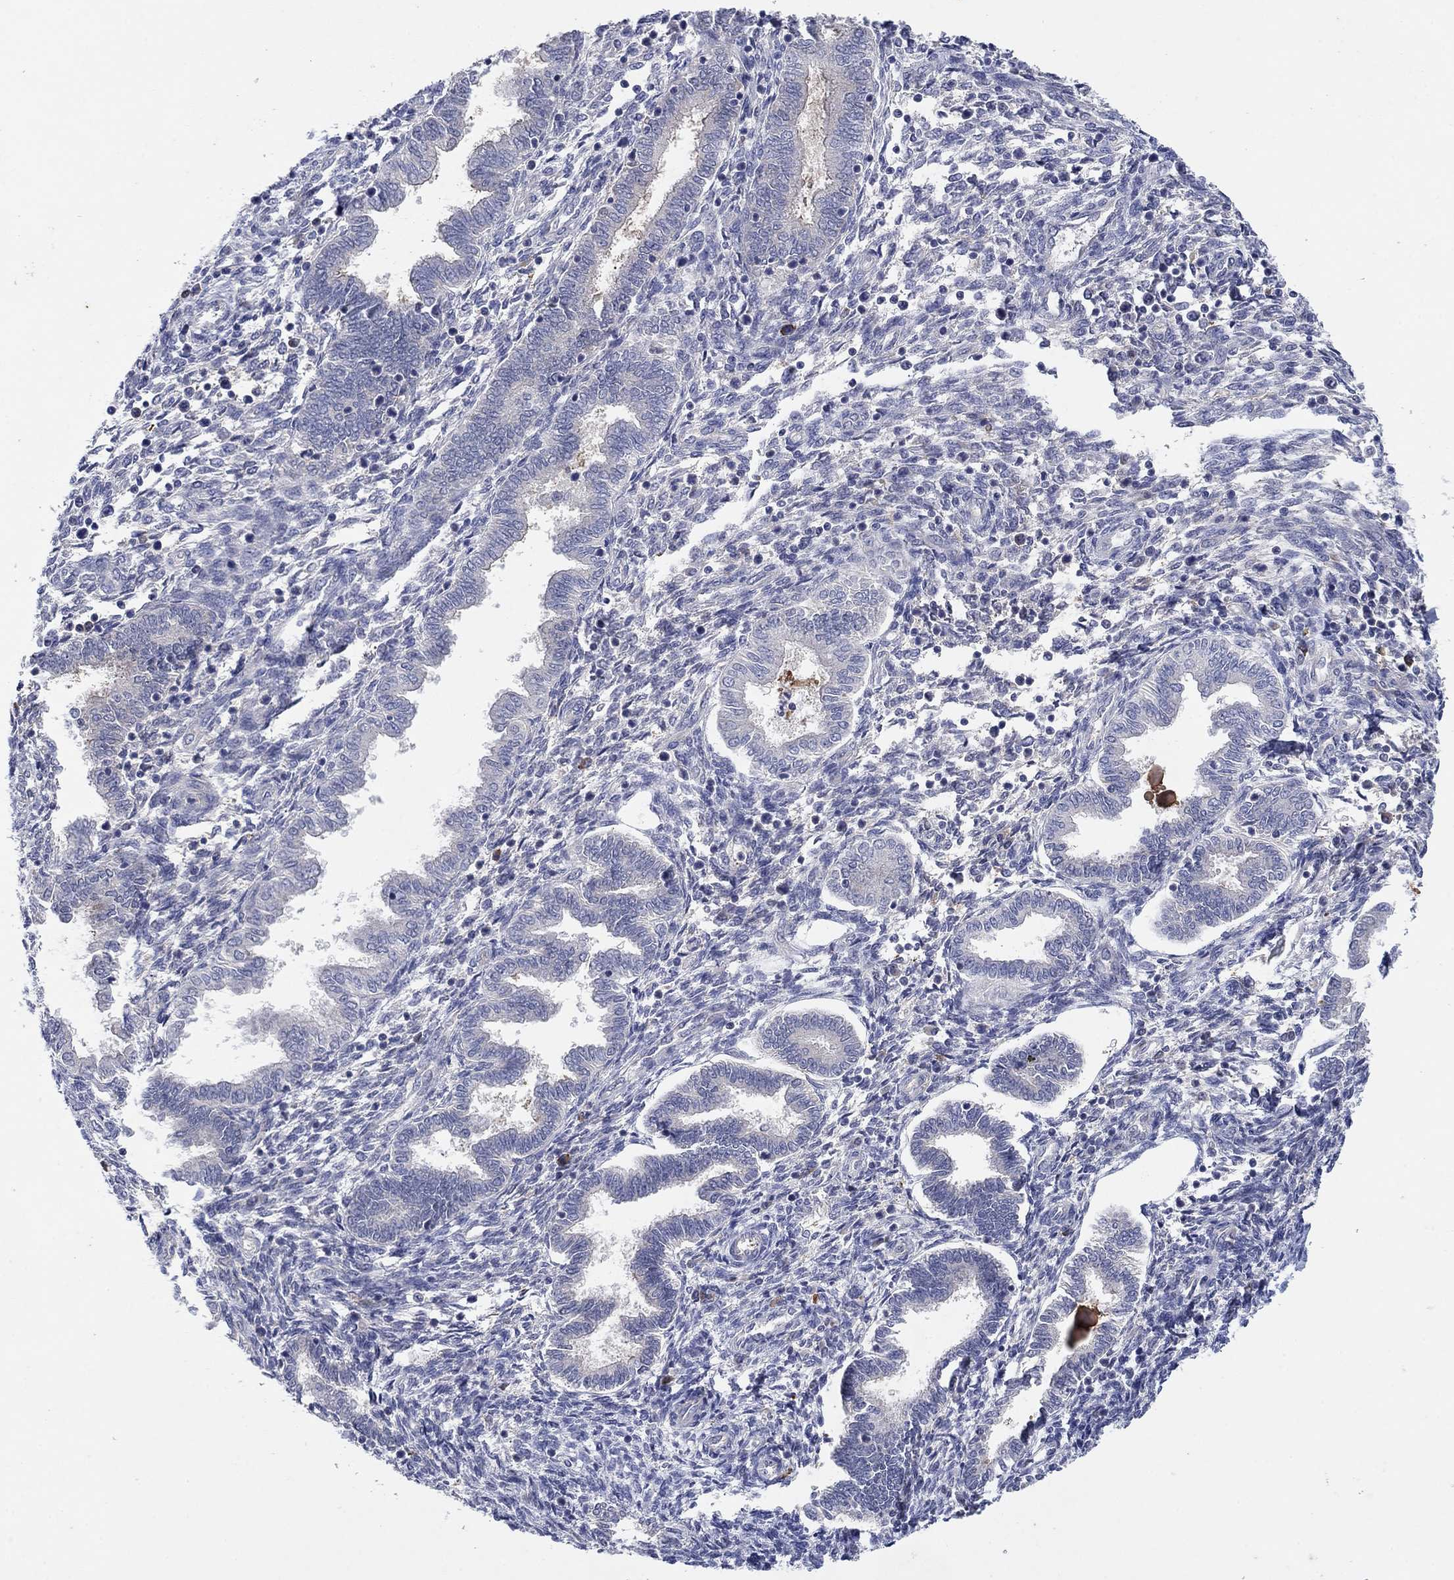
{"staining": {"intensity": "negative", "quantity": "none", "location": "none"}, "tissue": "endometrium", "cell_type": "Cells in endometrial stroma", "image_type": "normal", "snomed": [{"axis": "morphology", "description": "Normal tissue, NOS"}, {"axis": "topography", "description": "Endometrium"}], "caption": "Immunohistochemistry photomicrograph of benign endometrium stained for a protein (brown), which reveals no positivity in cells in endometrial stroma. The staining is performed using DAB (3,3'-diaminobenzidine) brown chromogen with nuclei counter-stained in using hematoxylin.", "gene": "PLCL2", "patient": {"sex": "female", "age": 42}}